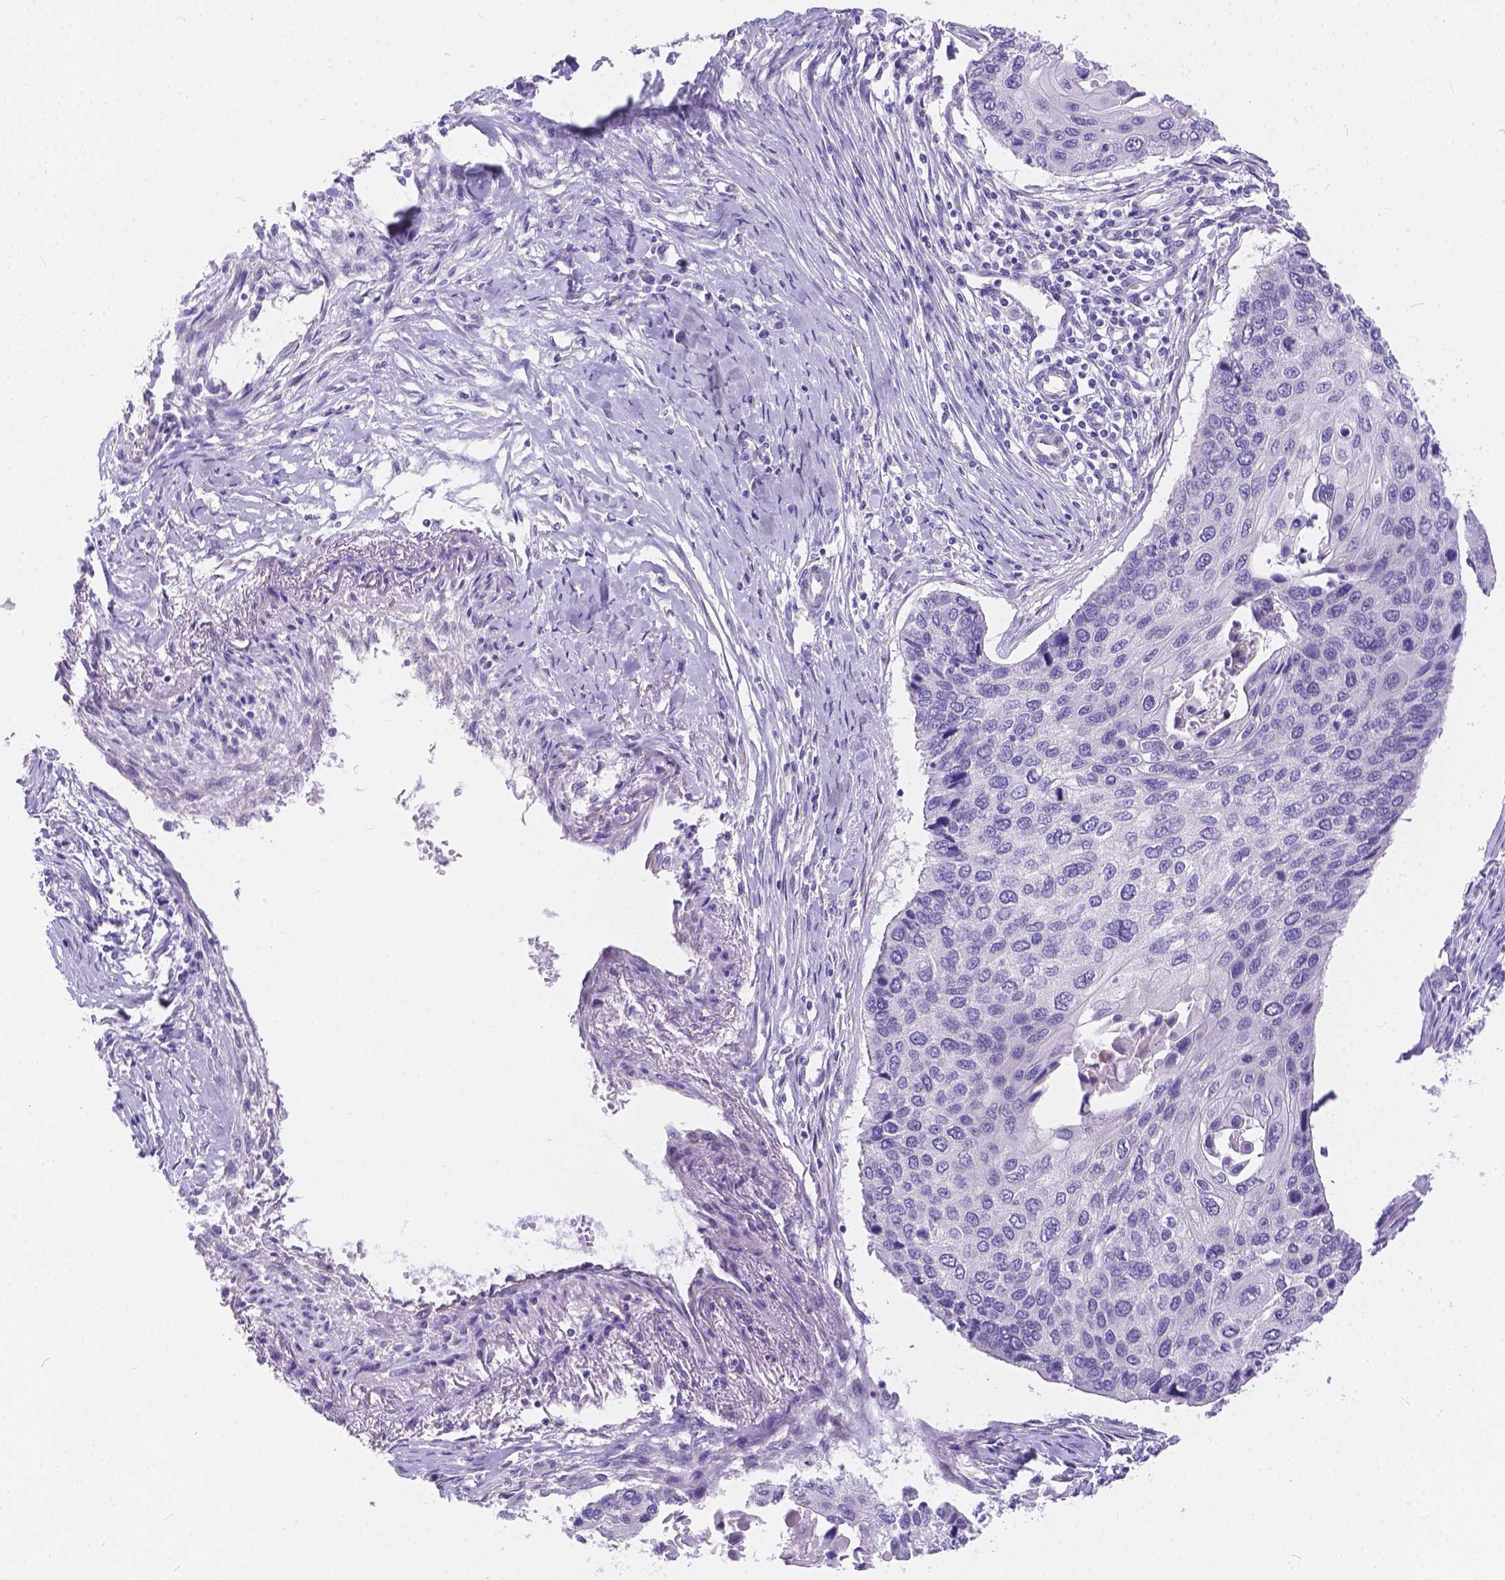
{"staining": {"intensity": "negative", "quantity": "none", "location": "none"}, "tissue": "lung cancer", "cell_type": "Tumor cells", "image_type": "cancer", "snomed": [{"axis": "morphology", "description": "Squamous cell carcinoma, NOS"}, {"axis": "morphology", "description": "Squamous cell carcinoma, metastatic, NOS"}, {"axis": "topography", "description": "Lung"}], "caption": "IHC micrograph of lung cancer stained for a protein (brown), which reveals no expression in tumor cells.", "gene": "DLEC1", "patient": {"sex": "male", "age": 63}}